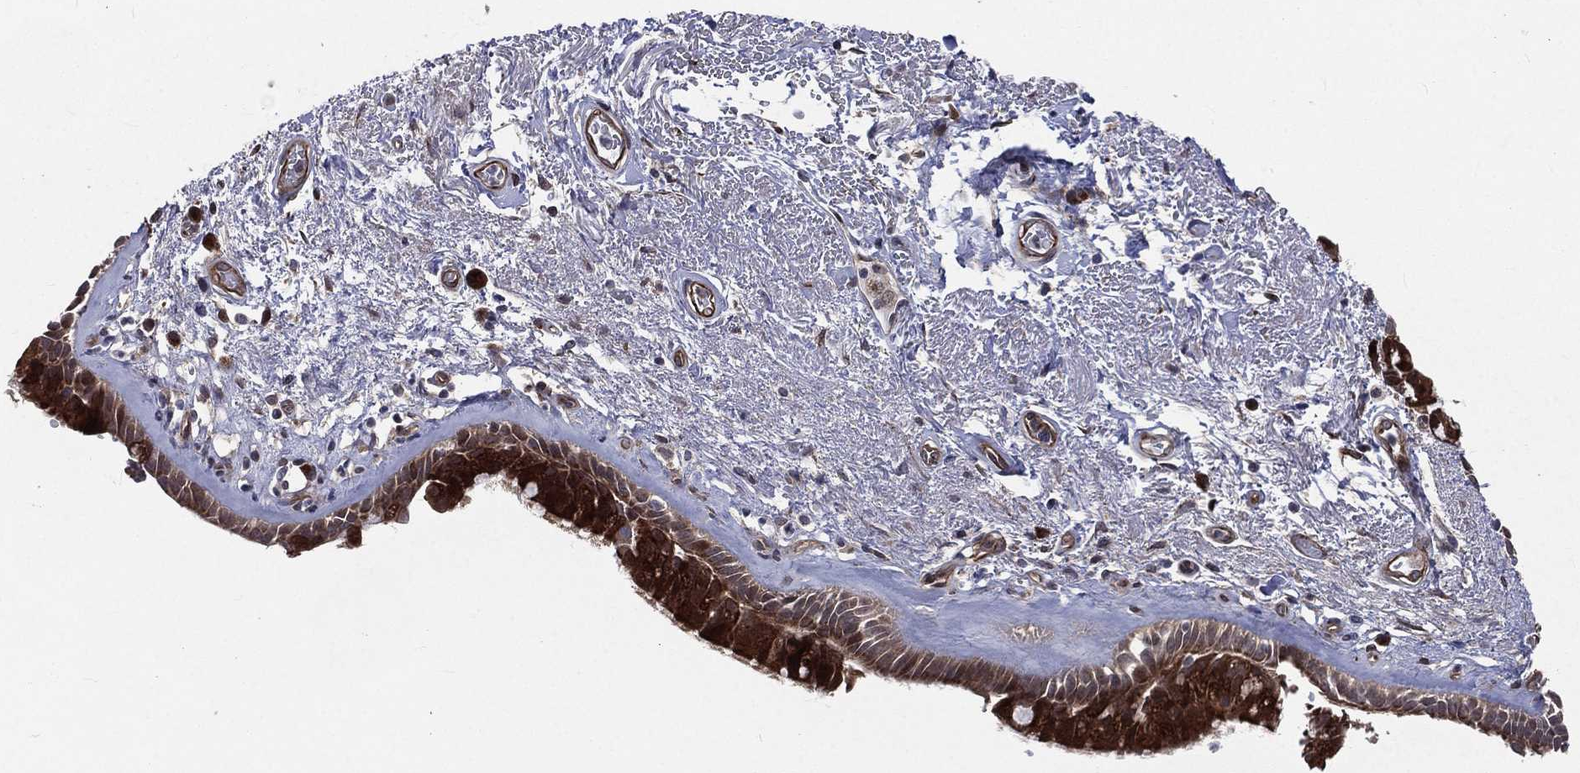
{"staining": {"intensity": "strong", "quantity": ">75%", "location": "cytoplasmic/membranous"}, "tissue": "bronchus", "cell_type": "Respiratory epithelial cells", "image_type": "normal", "snomed": [{"axis": "morphology", "description": "Normal tissue, NOS"}, {"axis": "topography", "description": "Bronchus"}], "caption": "Bronchus was stained to show a protein in brown. There is high levels of strong cytoplasmic/membranous positivity in approximately >75% of respiratory epithelial cells. (brown staining indicates protein expression, while blue staining denotes nuclei).", "gene": "ARL3", "patient": {"sex": "male", "age": 82}}